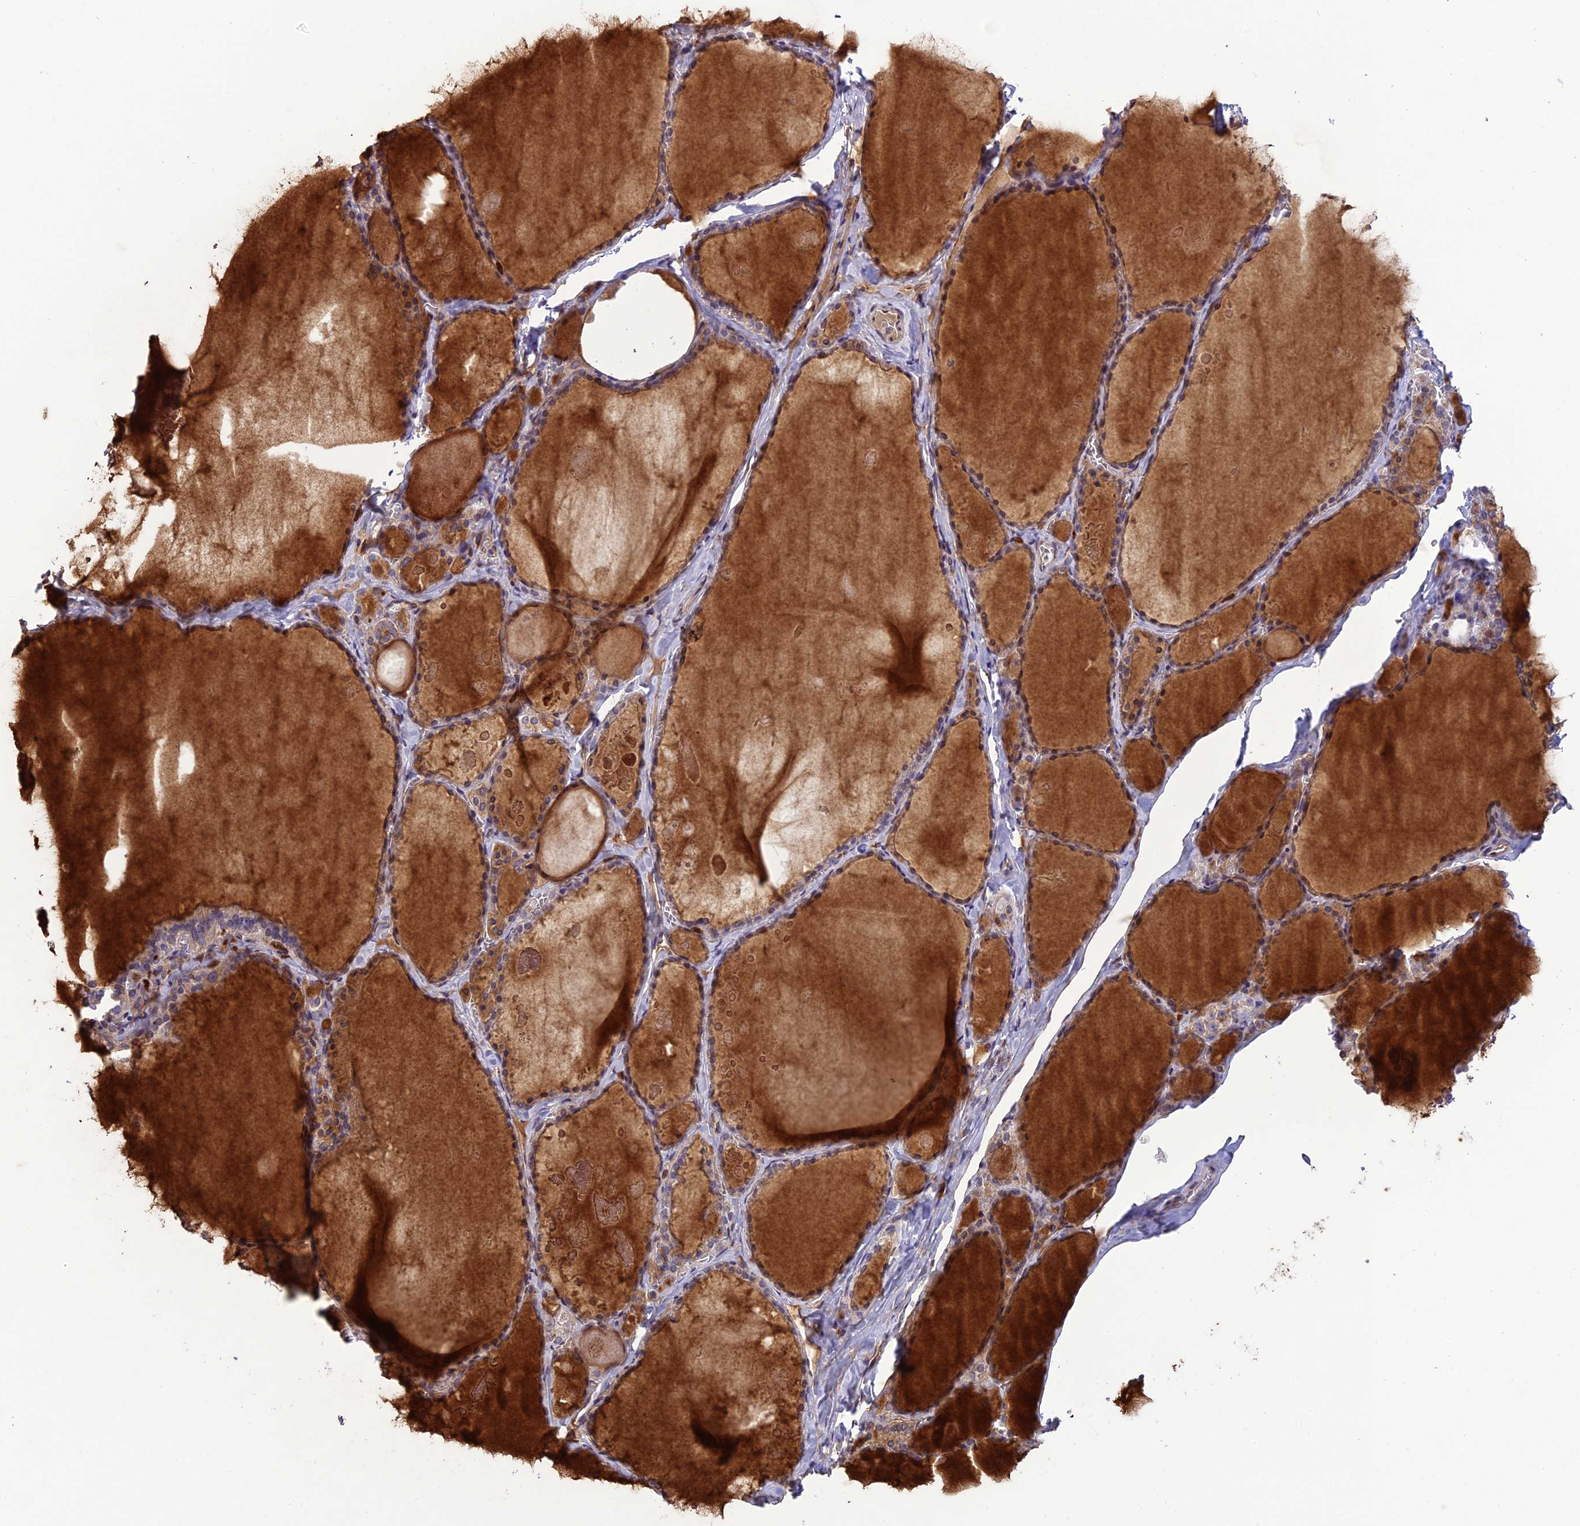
{"staining": {"intensity": "strong", "quantity": "25%-75%", "location": "cytoplasmic/membranous"}, "tissue": "thyroid gland", "cell_type": "Glandular cells", "image_type": "normal", "snomed": [{"axis": "morphology", "description": "Normal tissue, NOS"}, {"axis": "topography", "description": "Thyroid gland"}], "caption": "This photomicrograph shows immunohistochemistry (IHC) staining of unremarkable human thyroid gland, with high strong cytoplasmic/membranous expression in approximately 25%-75% of glandular cells.", "gene": "JMY", "patient": {"sex": "male", "age": 56}}